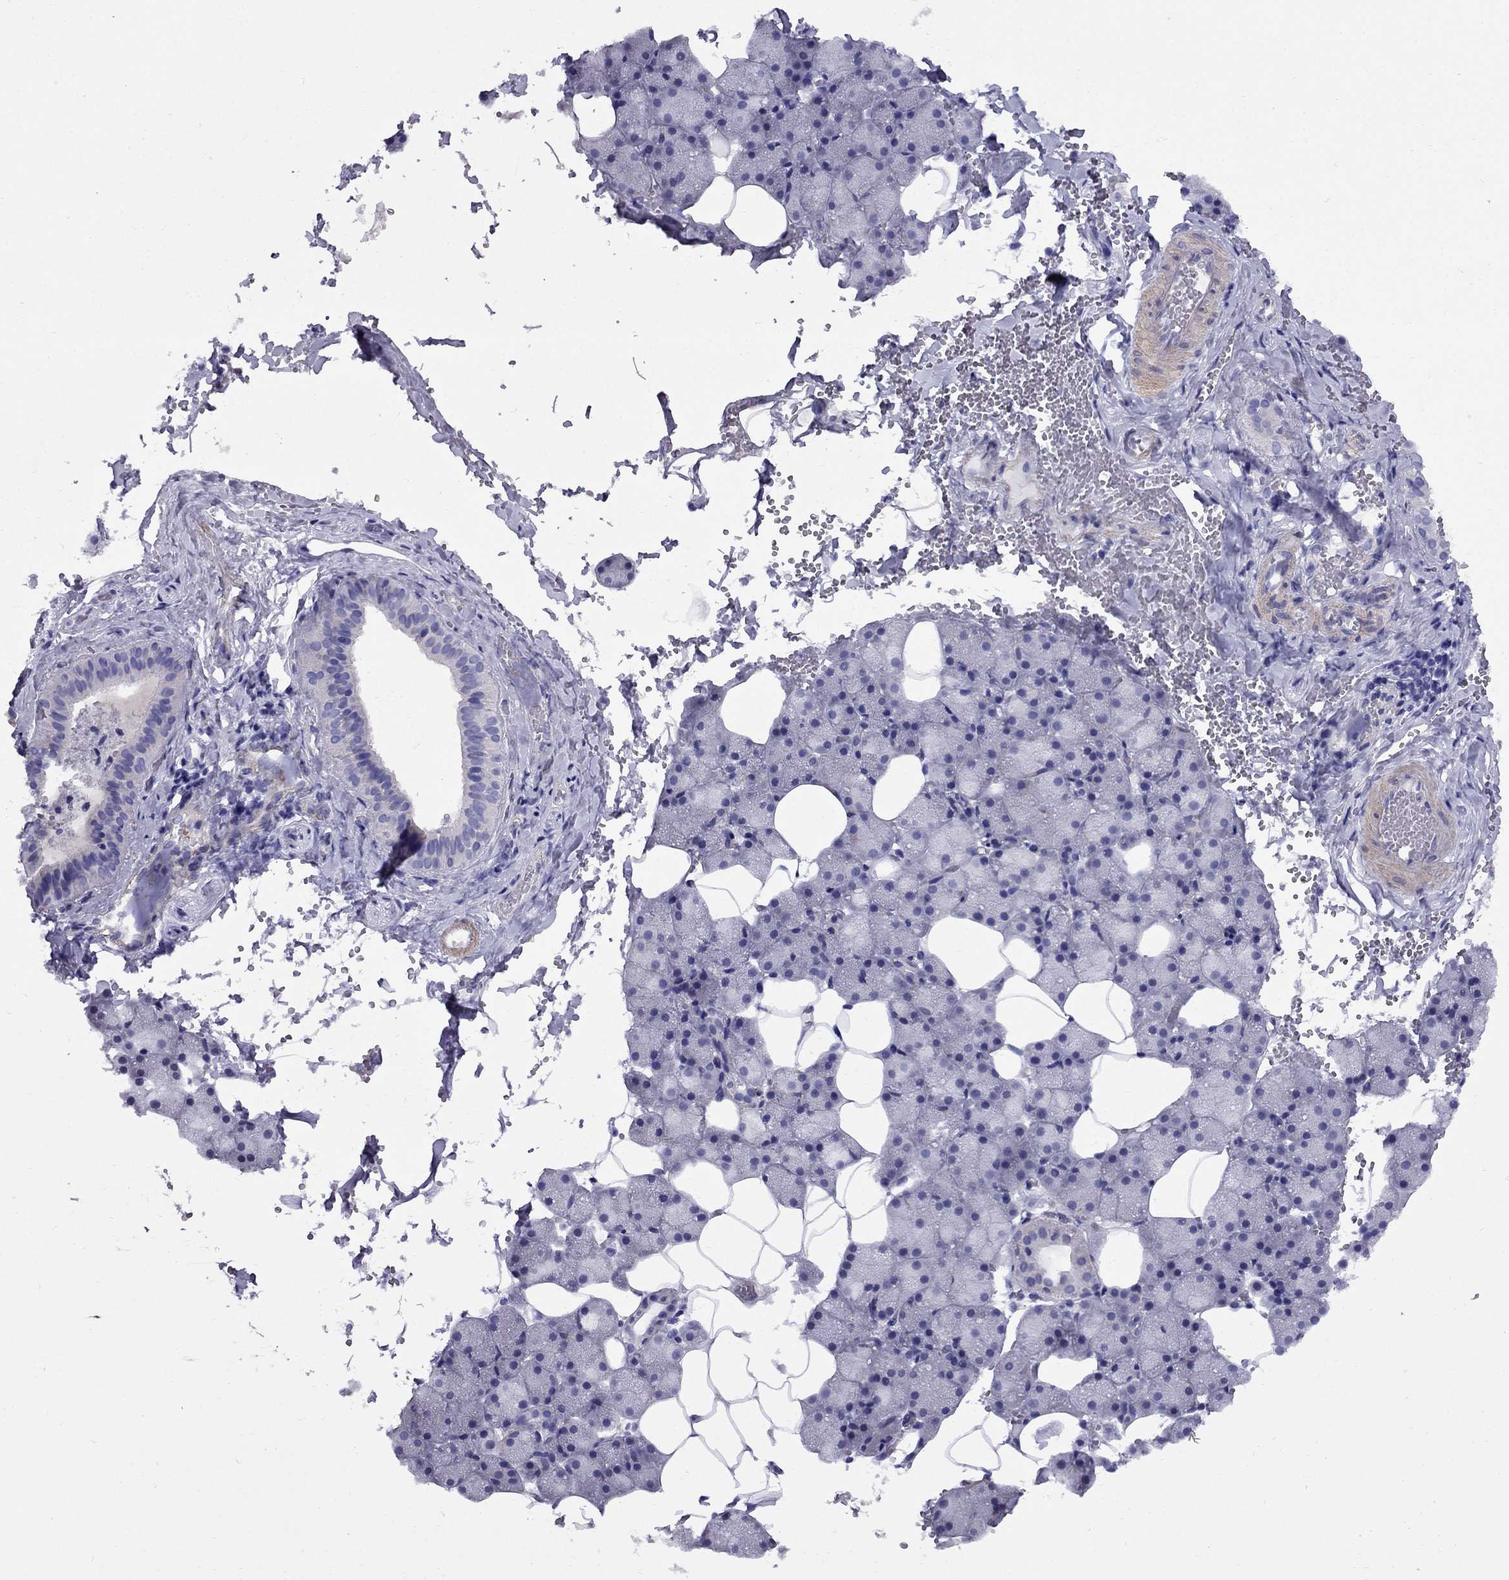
{"staining": {"intensity": "negative", "quantity": "none", "location": "none"}, "tissue": "salivary gland", "cell_type": "Glandular cells", "image_type": "normal", "snomed": [{"axis": "morphology", "description": "Normal tissue, NOS"}, {"axis": "topography", "description": "Salivary gland"}], "caption": "Immunohistochemistry (IHC) of benign salivary gland displays no positivity in glandular cells.", "gene": "GPR50", "patient": {"sex": "male", "age": 38}}